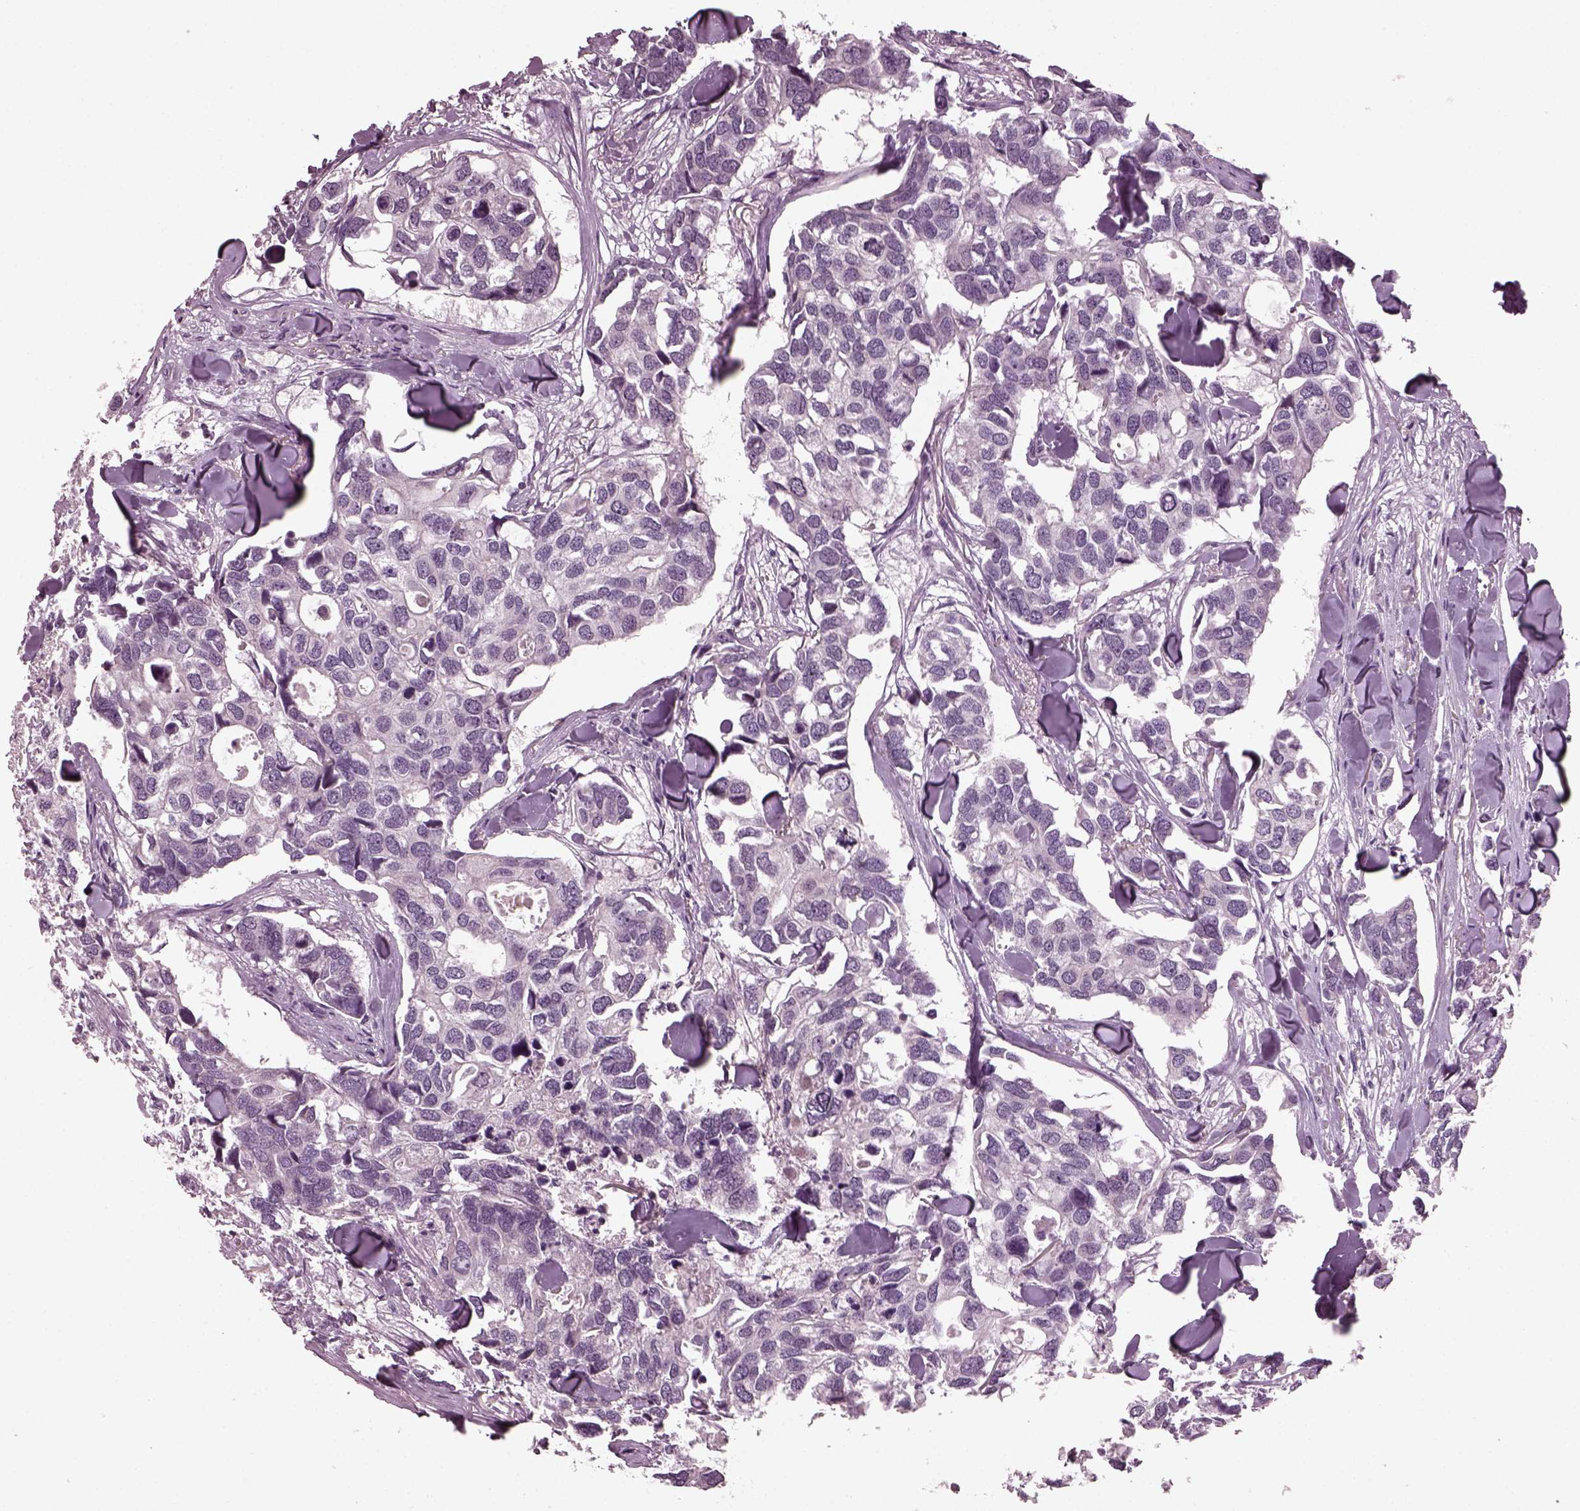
{"staining": {"intensity": "negative", "quantity": "none", "location": "none"}, "tissue": "breast cancer", "cell_type": "Tumor cells", "image_type": "cancer", "snomed": [{"axis": "morphology", "description": "Duct carcinoma"}, {"axis": "topography", "description": "Breast"}], "caption": "An immunohistochemistry (IHC) image of breast cancer is shown. There is no staining in tumor cells of breast cancer. (Brightfield microscopy of DAB (3,3'-diaminobenzidine) IHC at high magnification).", "gene": "CLCN4", "patient": {"sex": "female", "age": 83}}